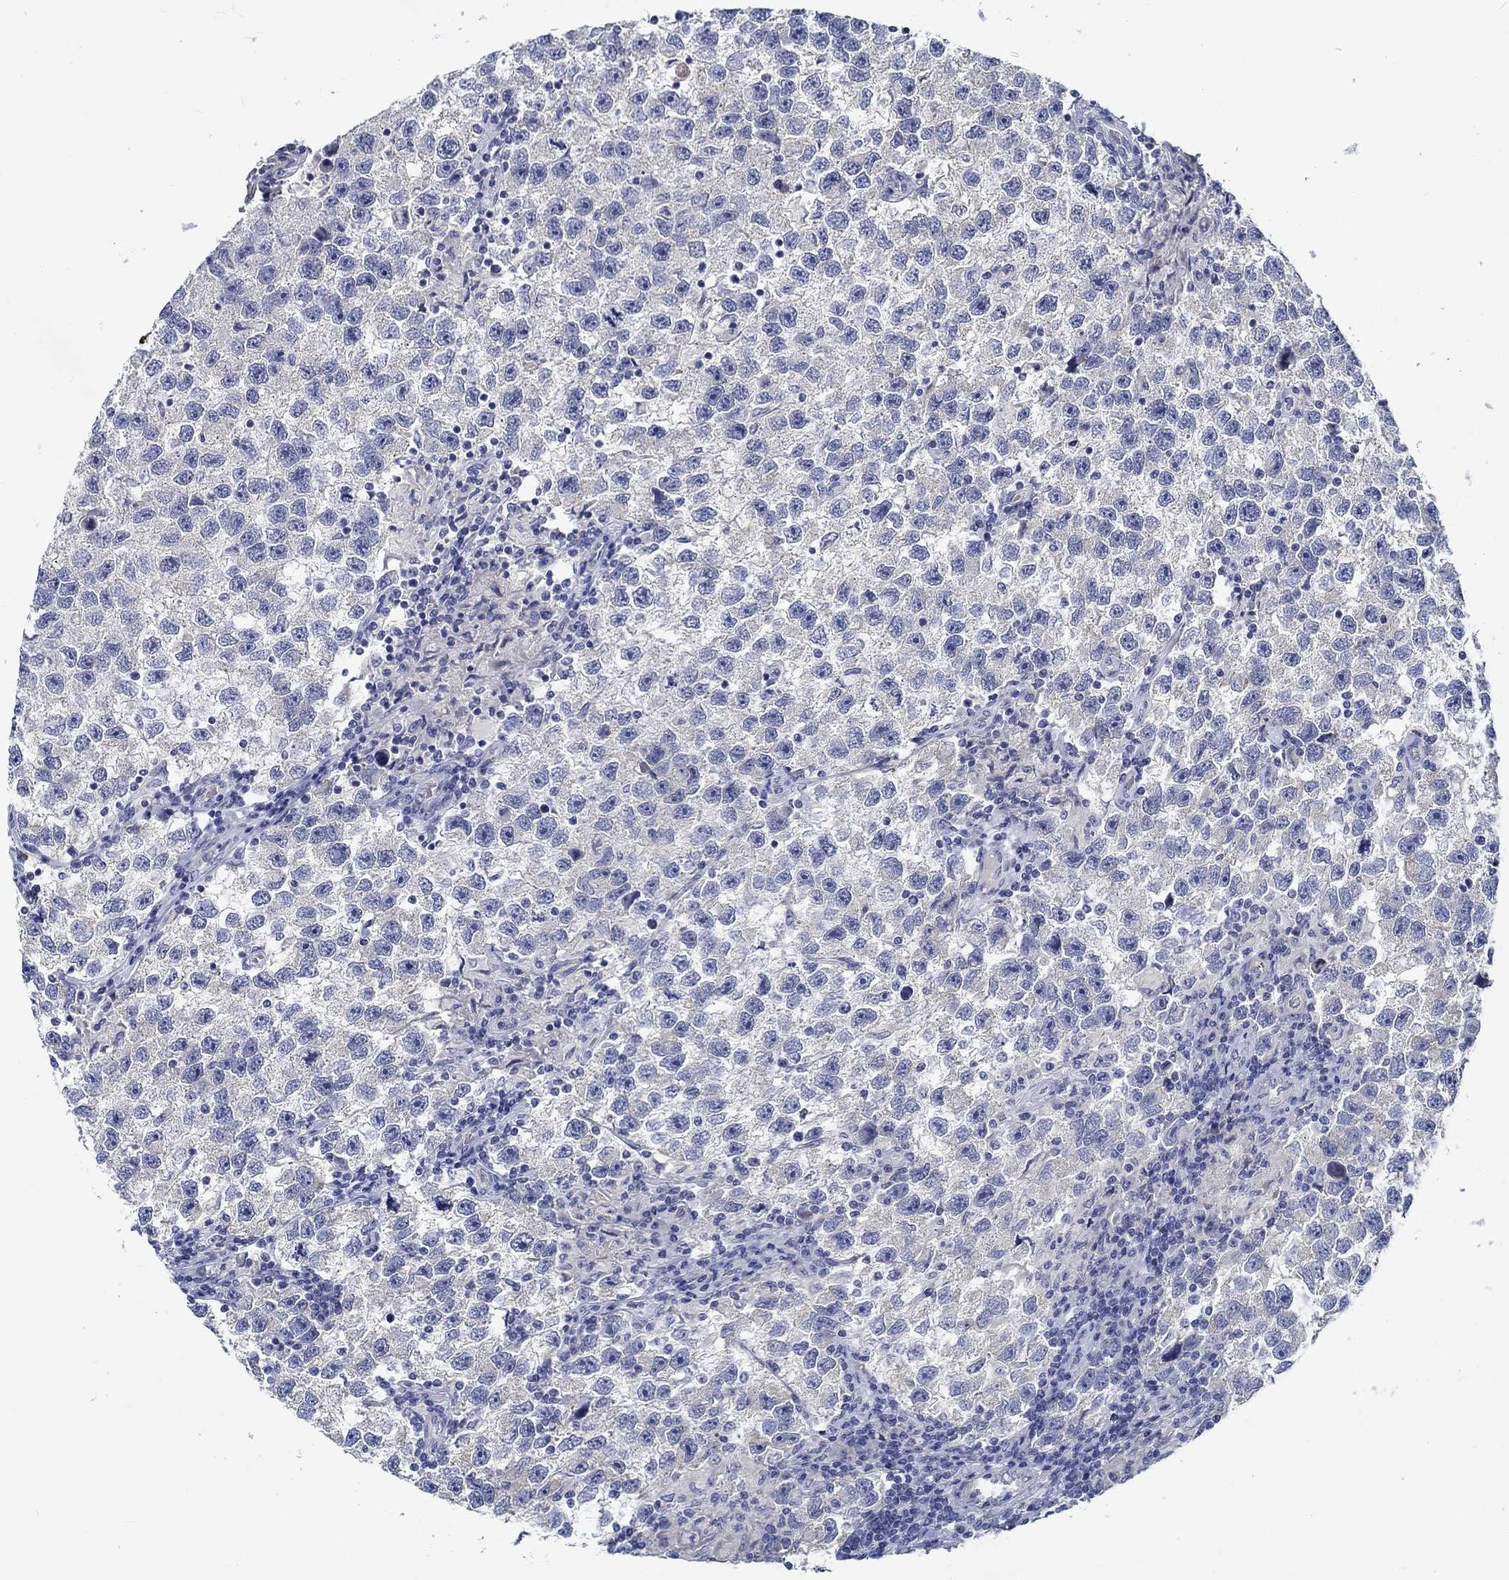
{"staining": {"intensity": "negative", "quantity": "none", "location": "none"}, "tissue": "testis cancer", "cell_type": "Tumor cells", "image_type": "cancer", "snomed": [{"axis": "morphology", "description": "Seminoma, NOS"}, {"axis": "topography", "description": "Testis"}], "caption": "IHC histopathology image of neoplastic tissue: testis cancer stained with DAB displays no significant protein staining in tumor cells.", "gene": "MYBPC1", "patient": {"sex": "male", "age": 26}}